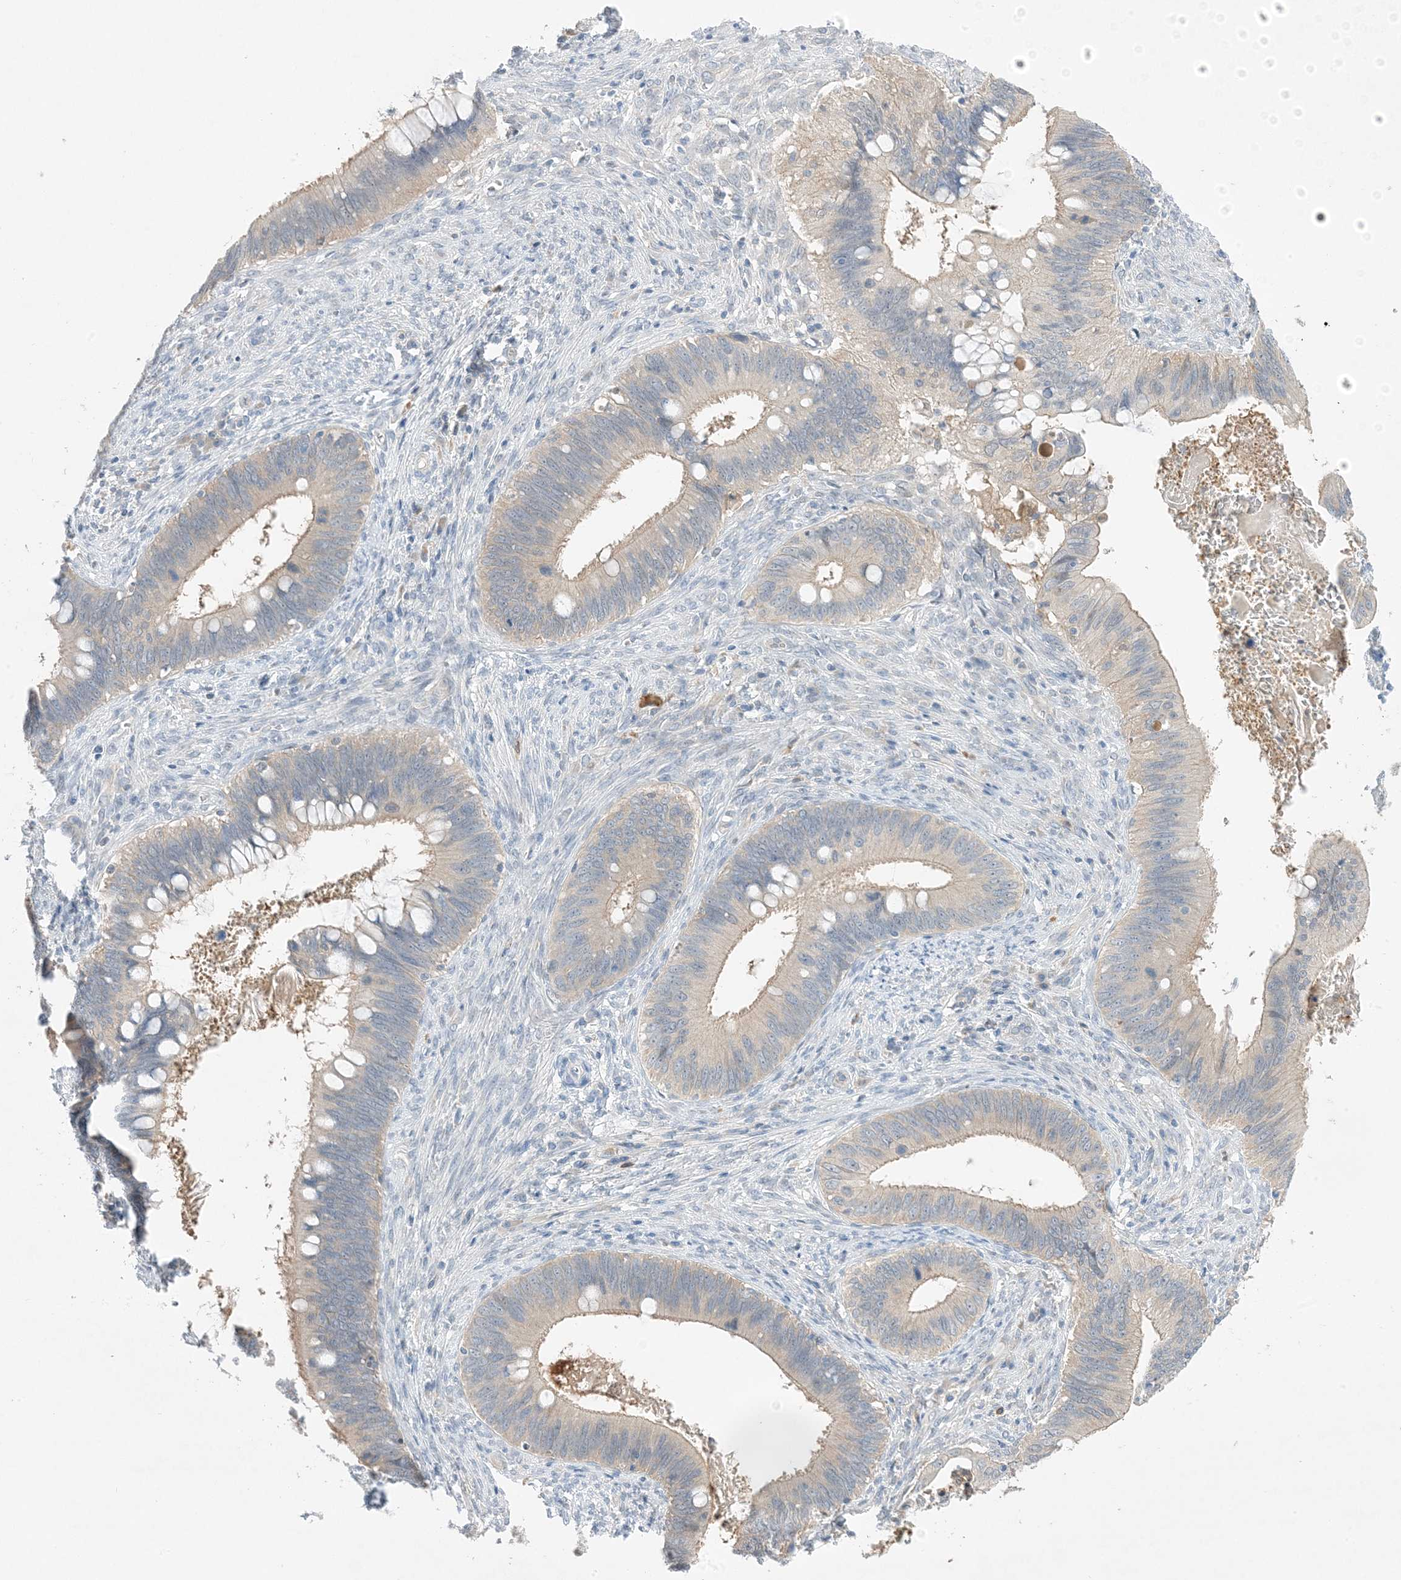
{"staining": {"intensity": "negative", "quantity": "none", "location": "none"}, "tissue": "cervical cancer", "cell_type": "Tumor cells", "image_type": "cancer", "snomed": [{"axis": "morphology", "description": "Adenocarcinoma, NOS"}, {"axis": "topography", "description": "Cervix"}], "caption": "Immunohistochemistry photomicrograph of human adenocarcinoma (cervical) stained for a protein (brown), which shows no staining in tumor cells. (Stains: DAB immunohistochemistry (IHC) with hematoxylin counter stain, Microscopy: brightfield microscopy at high magnification).", "gene": "KIFBP", "patient": {"sex": "female", "age": 42}}